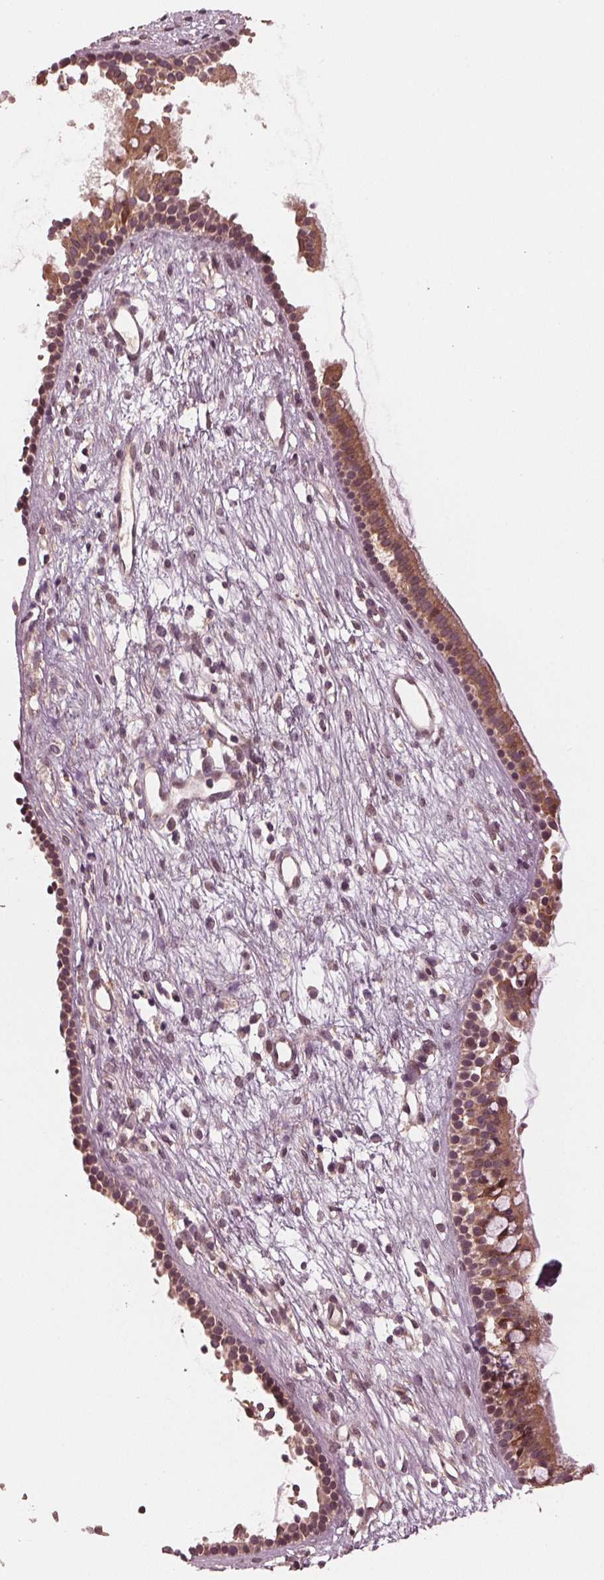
{"staining": {"intensity": "moderate", "quantity": "25%-75%", "location": "cytoplasmic/membranous,nuclear"}, "tissue": "nasopharynx", "cell_type": "Respiratory epithelial cells", "image_type": "normal", "snomed": [{"axis": "morphology", "description": "Normal tissue, NOS"}, {"axis": "topography", "description": "Nasopharynx"}], "caption": "Immunohistochemical staining of normal human nasopharynx exhibits 25%-75% levels of moderate cytoplasmic/membranous,nuclear protein staining in about 25%-75% of respiratory epithelial cells.", "gene": "ZNF471", "patient": {"sex": "male", "age": 77}}